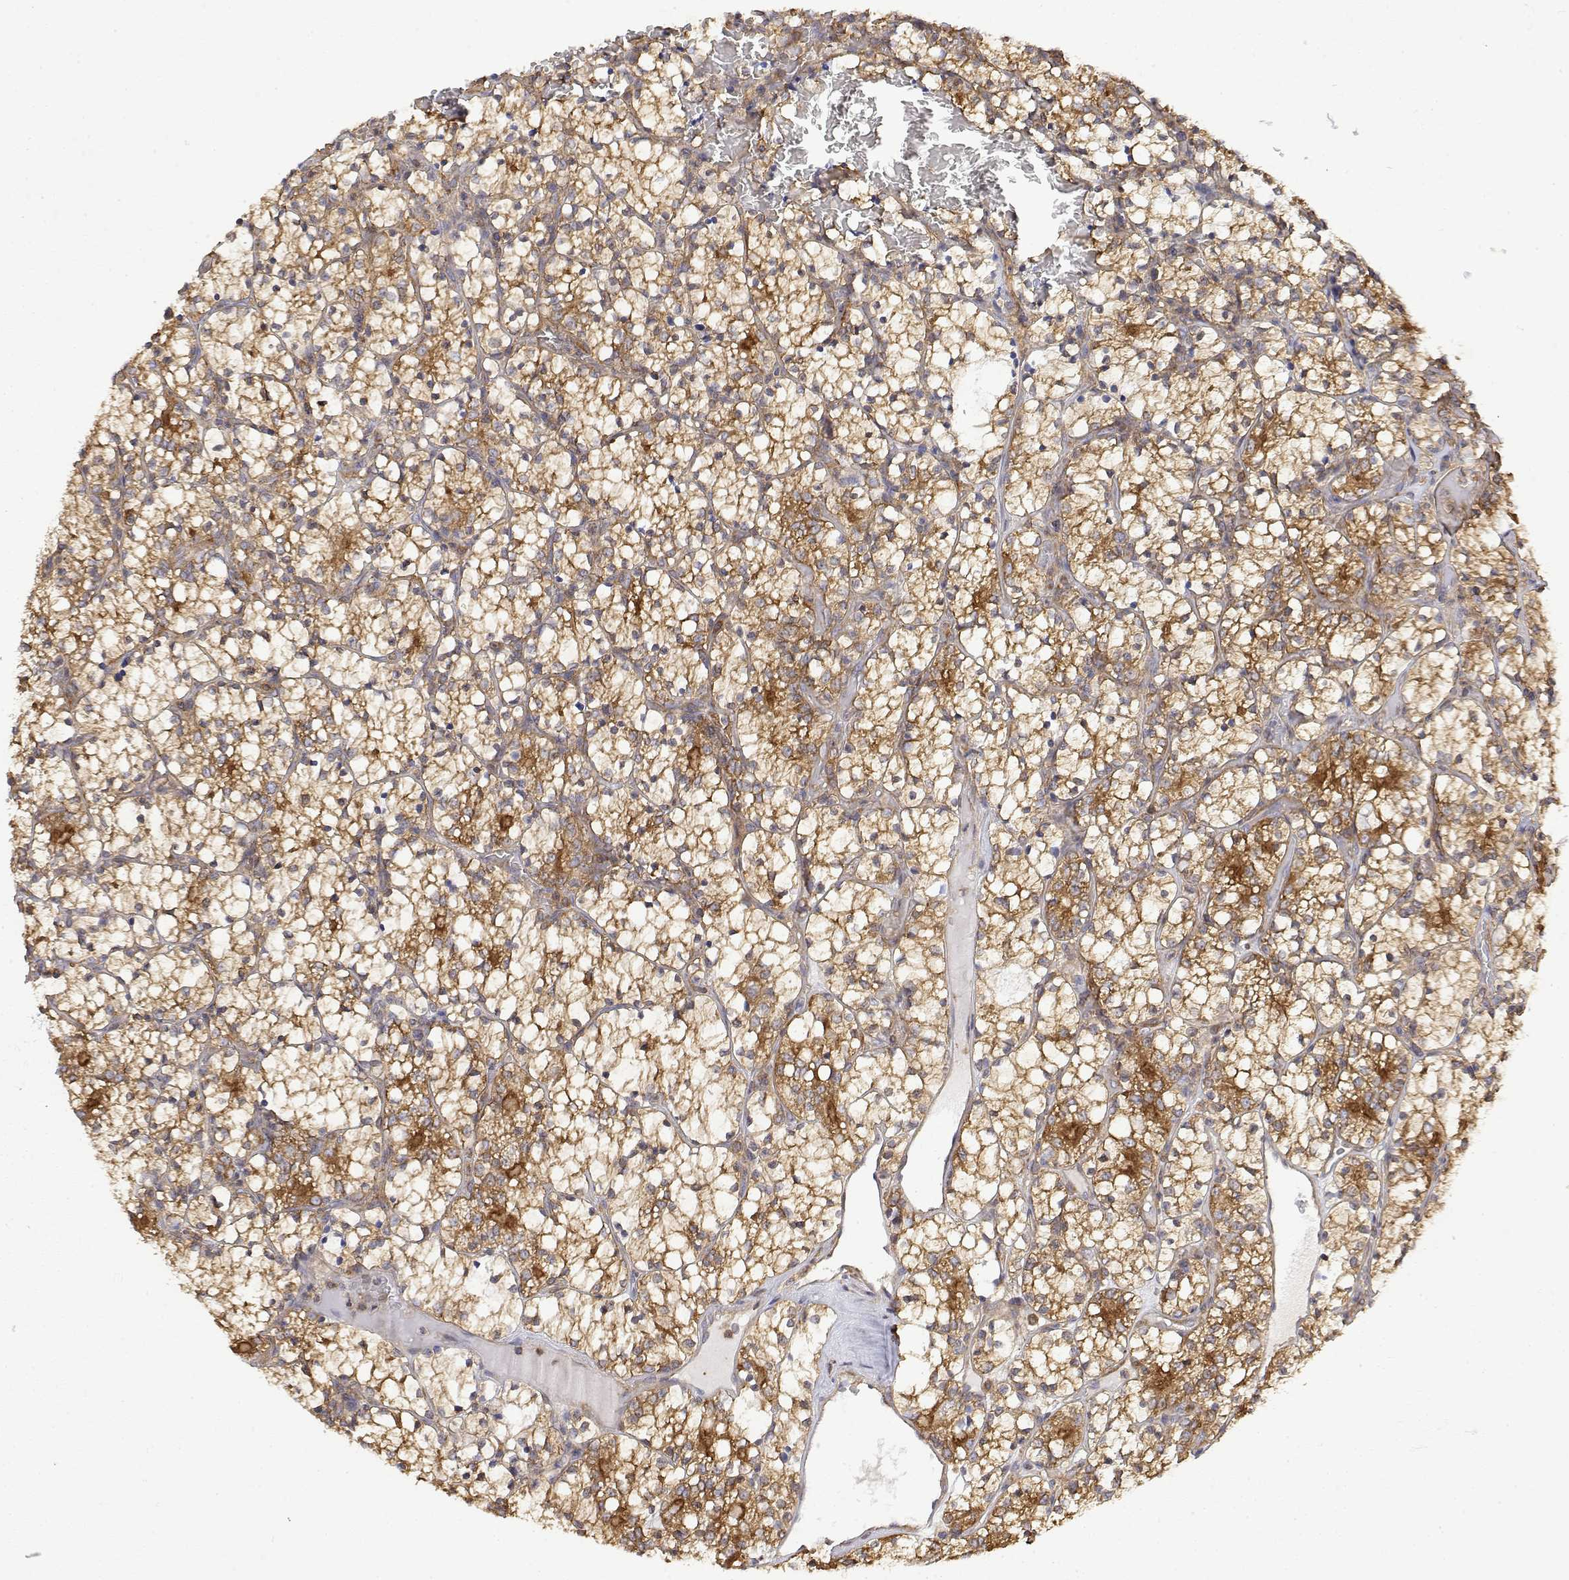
{"staining": {"intensity": "moderate", "quantity": ">75%", "location": "cytoplasmic/membranous"}, "tissue": "renal cancer", "cell_type": "Tumor cells", "image_type": "cancer", "snomed": [{"axis": "morphology", "description": "Adenocarcinoma, NOS"}, {"axis": "topography", "description": "Kidney"}], "caption": "This micrograph reveals immunohistochemistry (IHC) staining of adenocarcinoma (renal), with medium moderate cytoplasmic/membranous staining in approximately >75% of tumor cells.", "gene": "PACSIN2", "patient": {"sex": "female", "age": 69}}